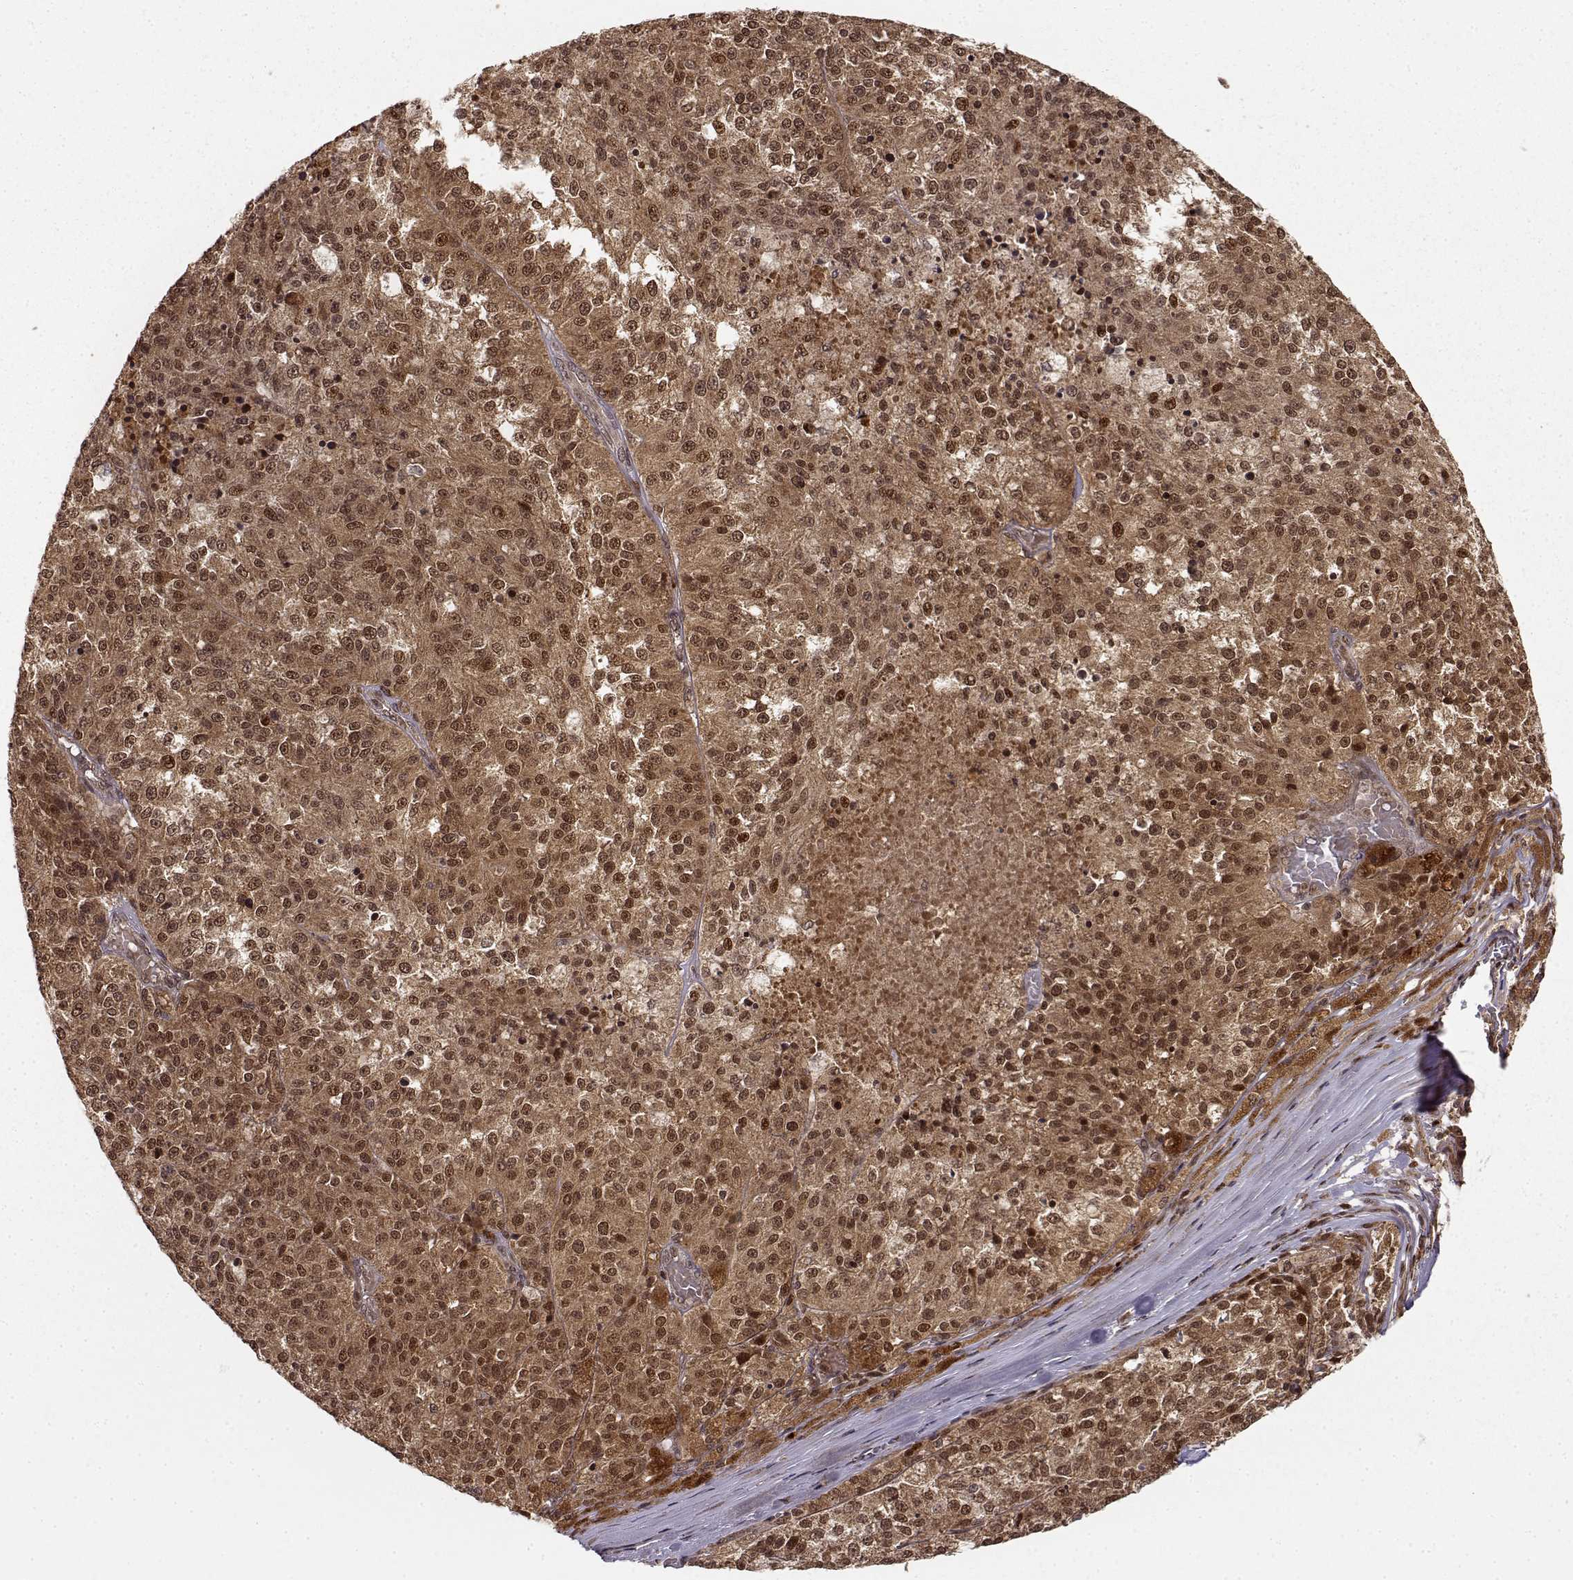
{"staining": {"intensity": "moderate", "quantity": ">75%", "location": "cytoplasmic/membranous,nuclear"}, "tissue": "melanoma", "cell_type": "Tumor cells", "image_type": "cancer", "snomed": [{"axis": "morphology", "description": "Malignant melanoma, Metastatic site"}, {"axis": "topography", "description": "Lymph node"}], "caption": "The photomicrograph demonstrates a brown stain indicating the presence of a protein in the cytoplasmic/membranous and nuclear of tumor cells in melanoma.", "gene": "MAEA", "patient": {"sex": "female", "age": 64}}